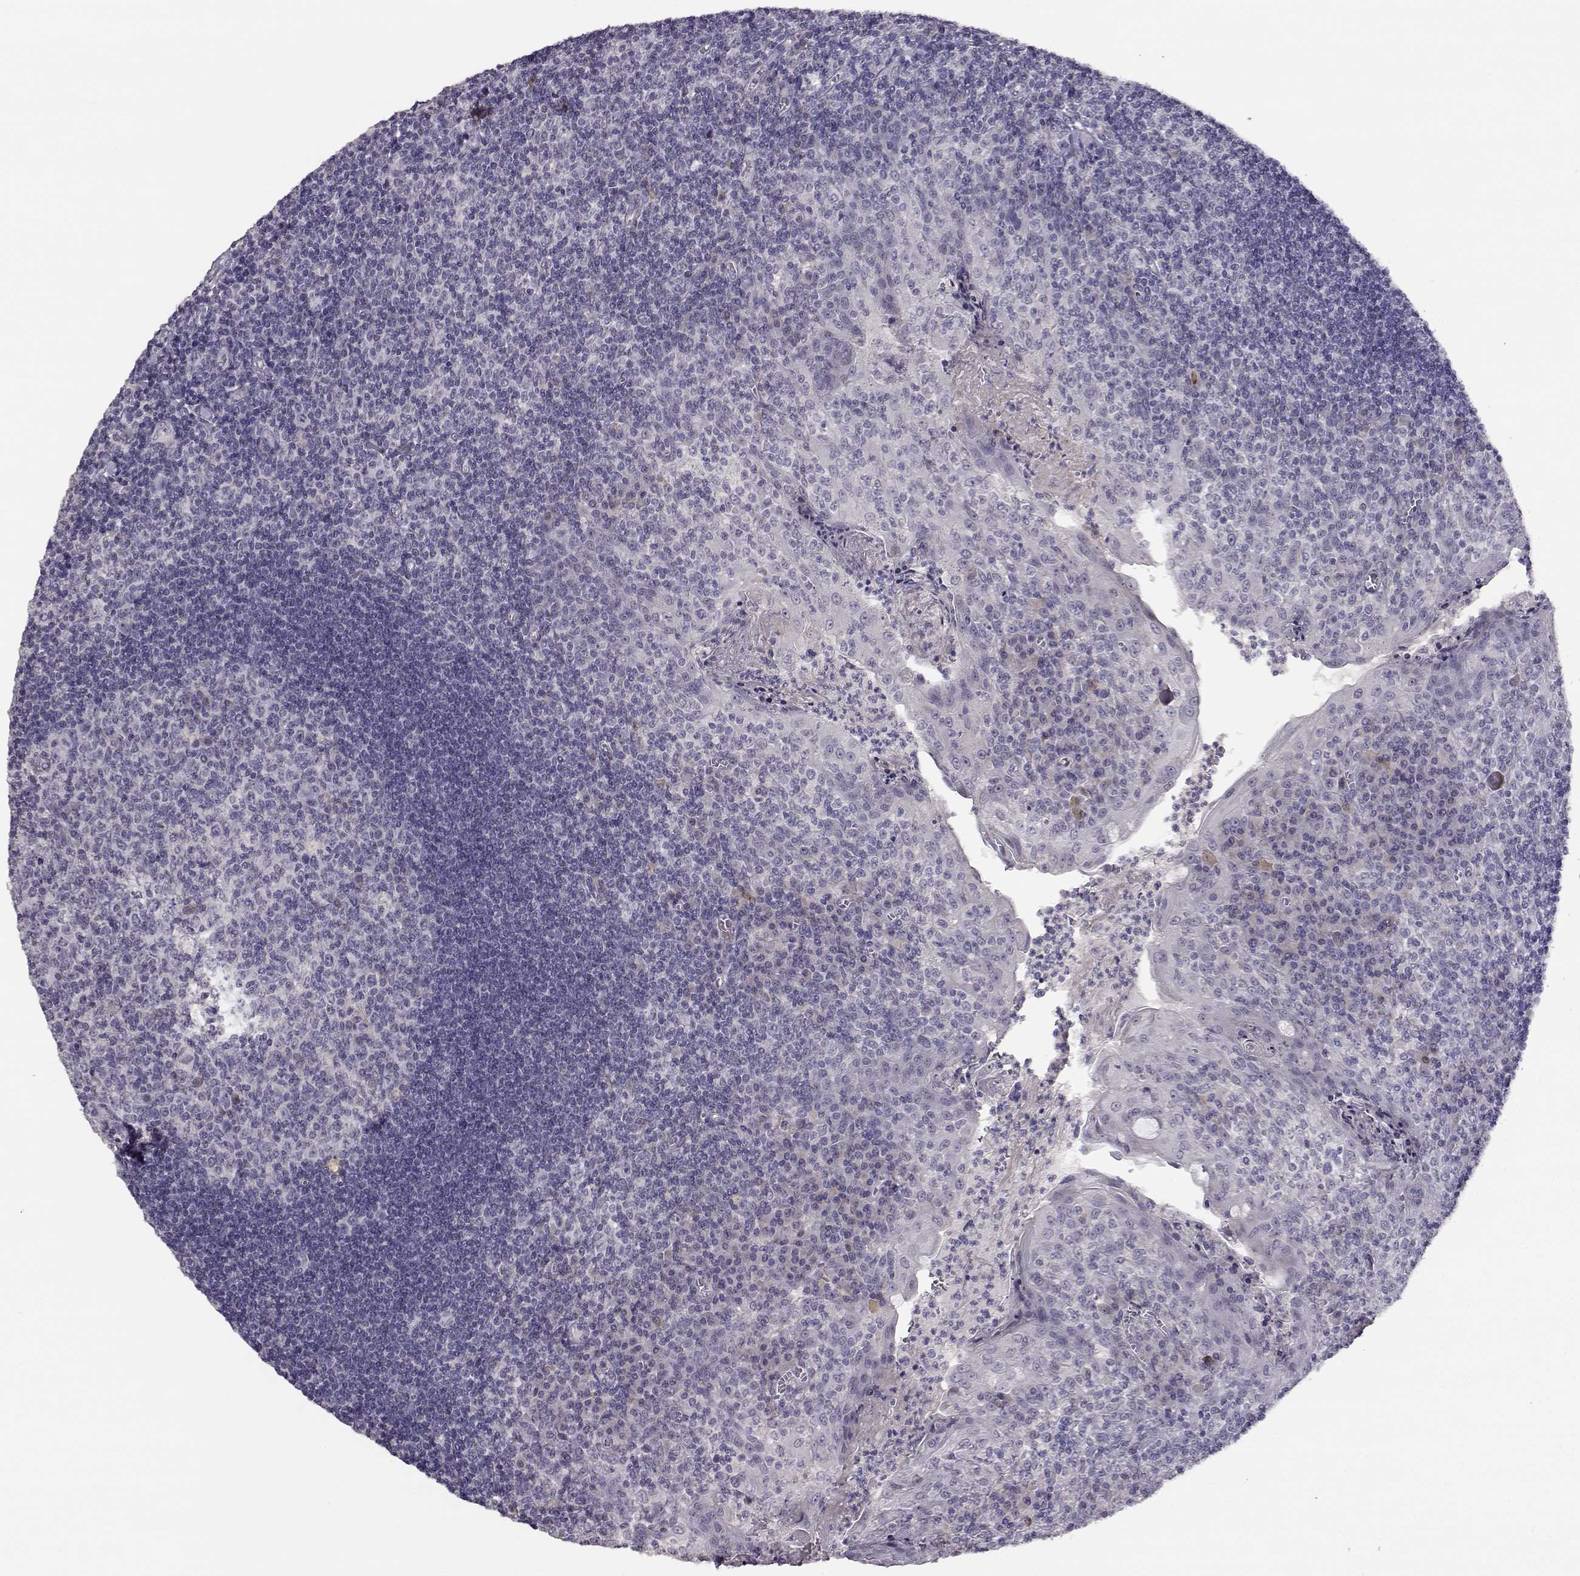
{"staining": {"intensity": "negative", "quantity": "none", "location": "none"}, "tissue": "tonsil", "cell_type": "Germinal center cells", "image_type": "normal", "snomed": [{"axis": "morphology", "description": "Normal tissue, NOS"}, {"axis": "topography", "description": "Tonsil"}], "caption": "Germinal center cells are negative for brown protein staining in unremarkable tonsil. (Stains: DAB (3,3'-diaminobenzidine) IHC with hematoxylin counter stain, Microscopy: brightfield microscopy at high magnification).", "gene": "RHOXF2", "patient": {"sex": "female", "age": 12}}